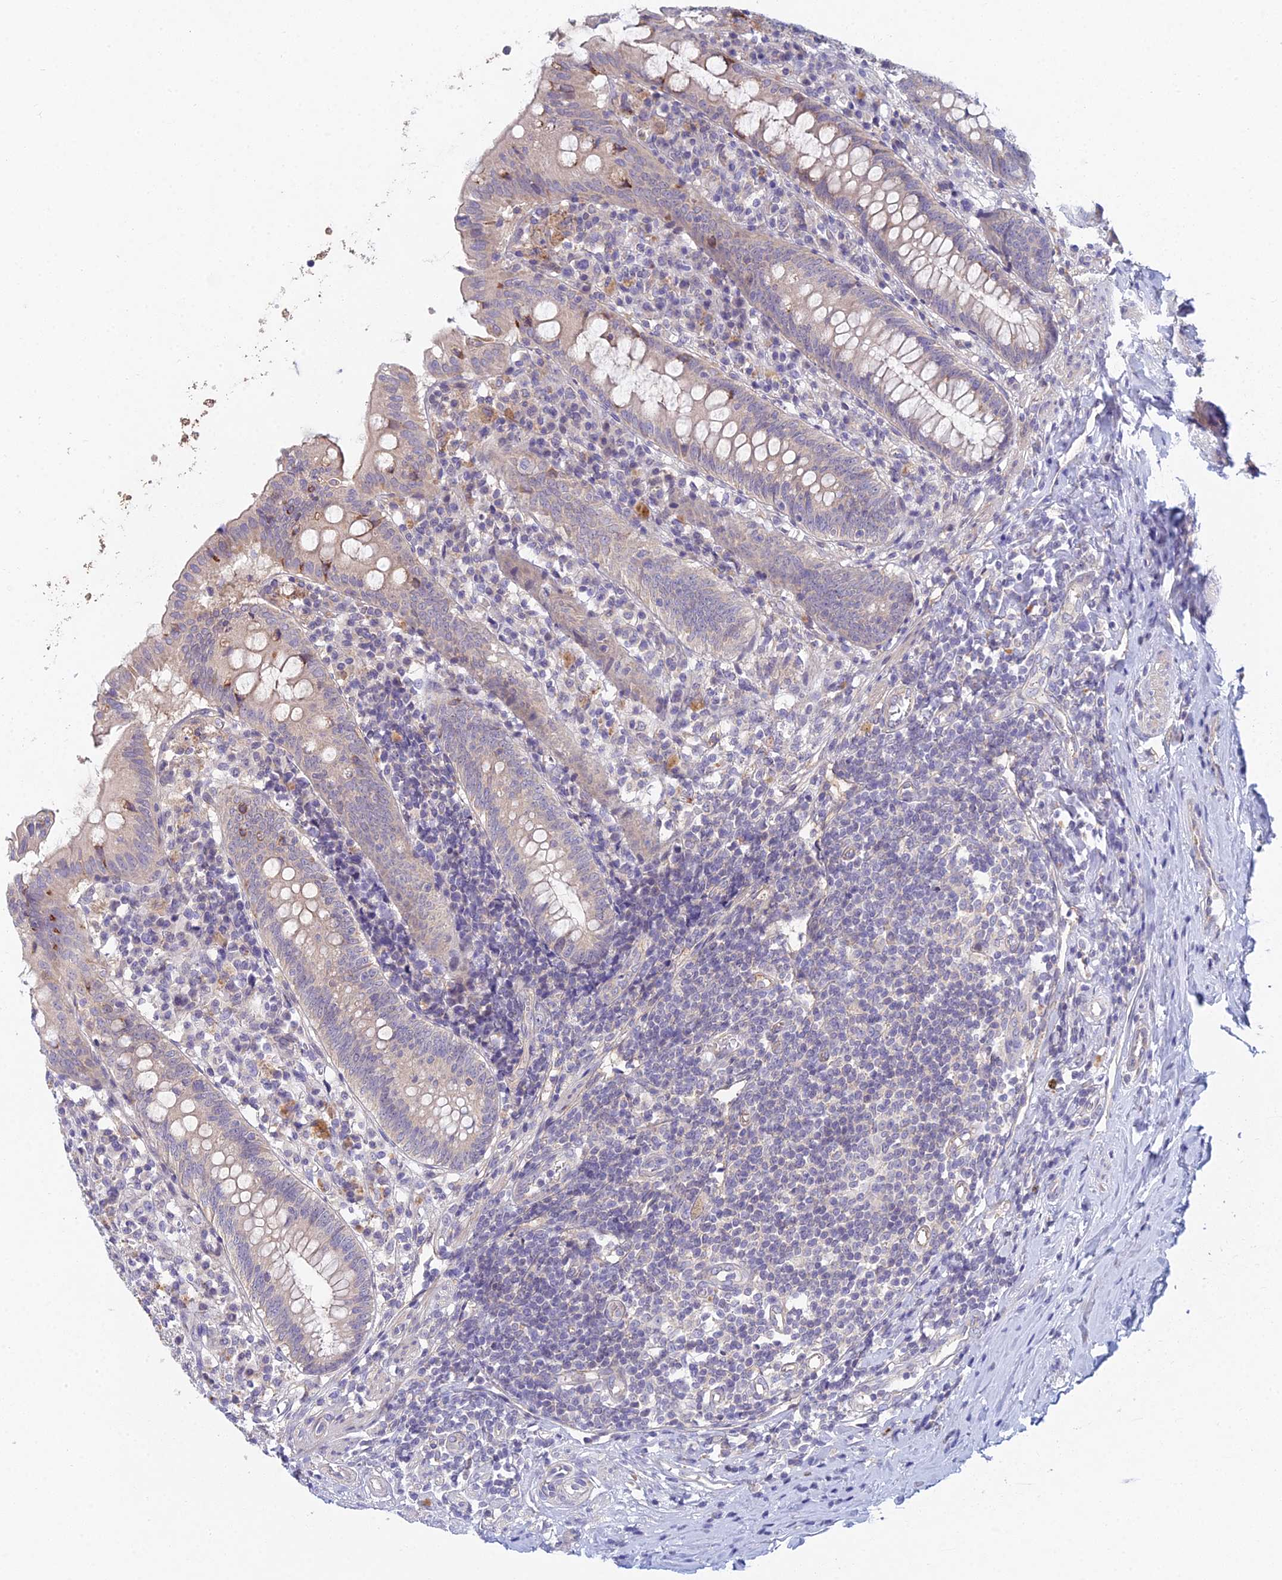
{"staining": {"intensity": "moderate", "quantity": "<25%", "location": "cytoplasmic/membranous"}, "tissue": "appendix", "cell_type": "Glandular cells", "image_type": "normal", "snomed": [{"axis": "morphology", "description": "Normal tissue, NOS"}, {"axis": "topography", "description": "Appendix"}], "caption": "This is an image of immunohistochemistry (IHC) staining of benign appendix, which shows moderate expression in the cytoplasmic/membranous of glandular cells.", "gene": "METTL26", "patient": {"sex": "female", "age": 54}}